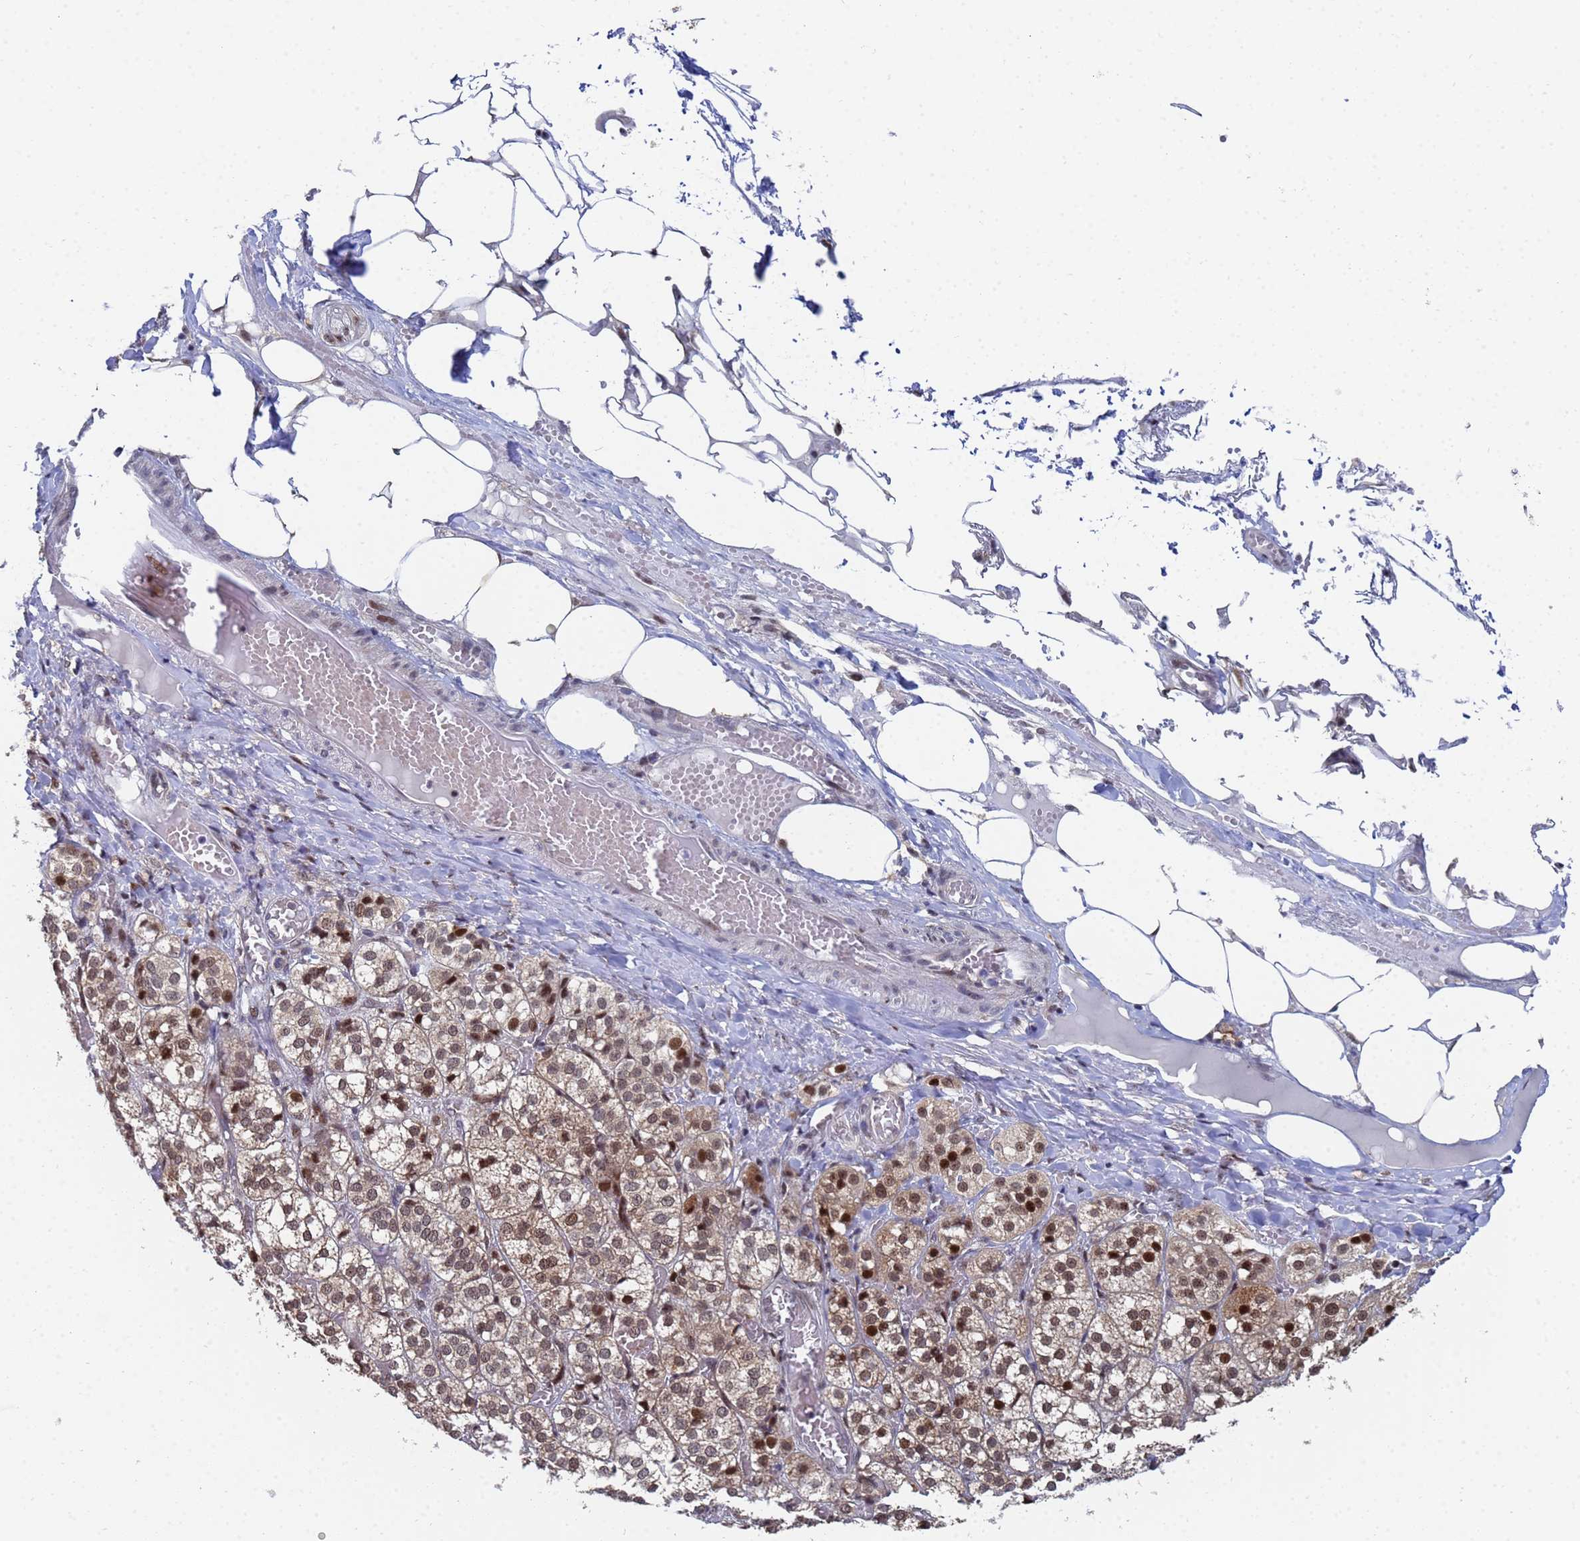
{"staining": {"intensity": "strong", "quantity": ">75%", "location": "cytoplasmic/membranous,nuclear"}, "tissue": "adrenal gland", "cell_type": "Glandular cells", "image_type": "normal", "snomed": [{"axis": "morphology", "description": "Normal tissue, NOS"}, {"axis": "topography", "description": "Adrenal gland"}], "caption": "Normal adrenal gland demonstrates strong cytoplasmic/membranous,nuclear expression in about >75% of glandular cells, visualized by immunohistochemistry. Immunohistochemistry stains the protein of interest in brown and the nuclei are stained blue.", "gene": "AP5Z1", "patient": {"sex": "female", "age": 61}}